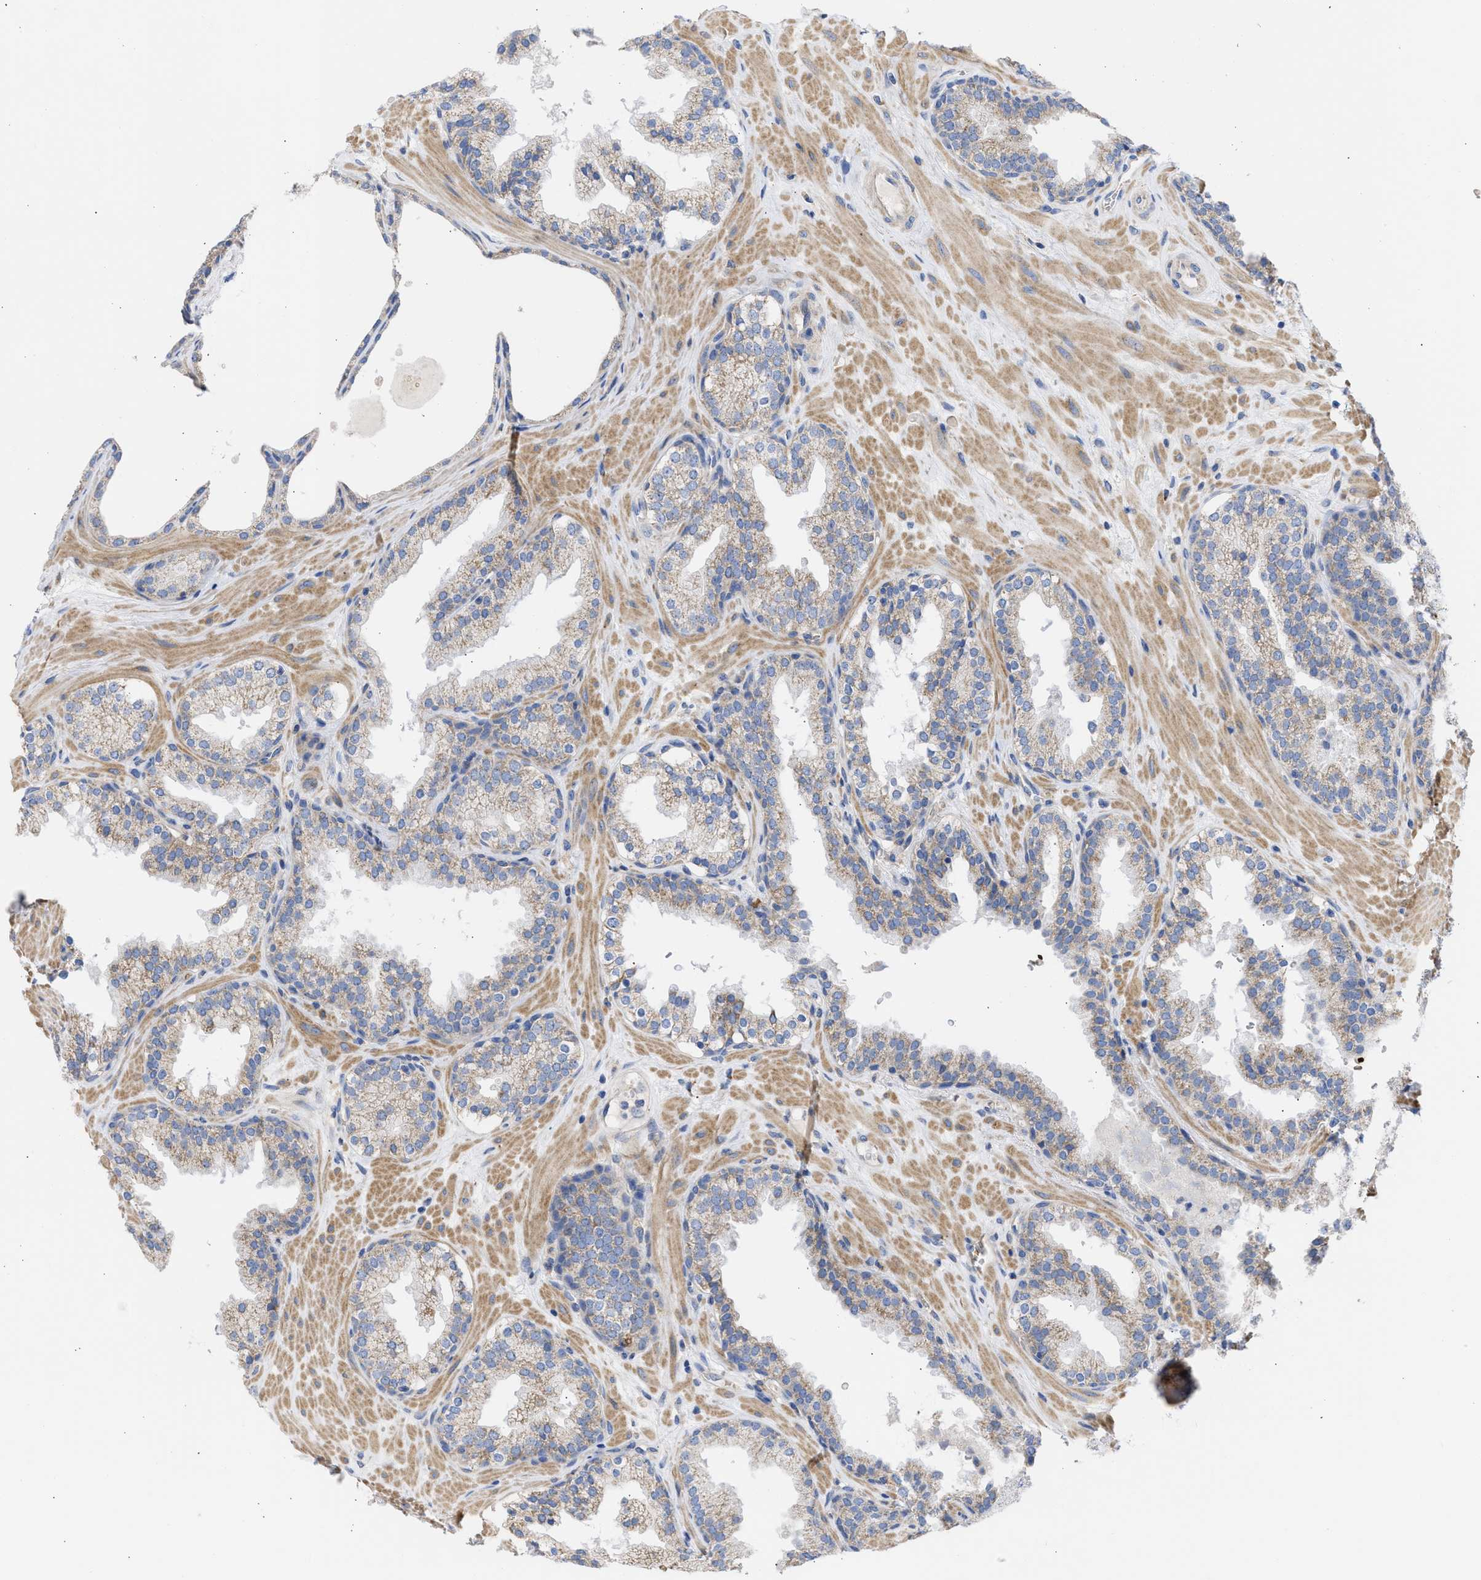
{"staining": {"intensity": "weak", "quantity": "25%-75%", "location": "cytoplasmic/membranous"}, "tissue": "prostate", "cell_type": "Glandular cells", "image_type": "normal", "snomed": [{"axis": "morphology", "description": "Normal tissue, NOS"}, {"axis": "topography", "description": "Prostate"}], "caption": "Weak cytoplasmic/membranous protein expression is seen in about 25%-75% of glandular cells in prostate. The staining is performed using DAB brown chromogen to label protein expression. The nuclei are counter-stained blue using hematoxylin.", "gene": "BTG3", "patient": {"sex": "male", "age": 51}}